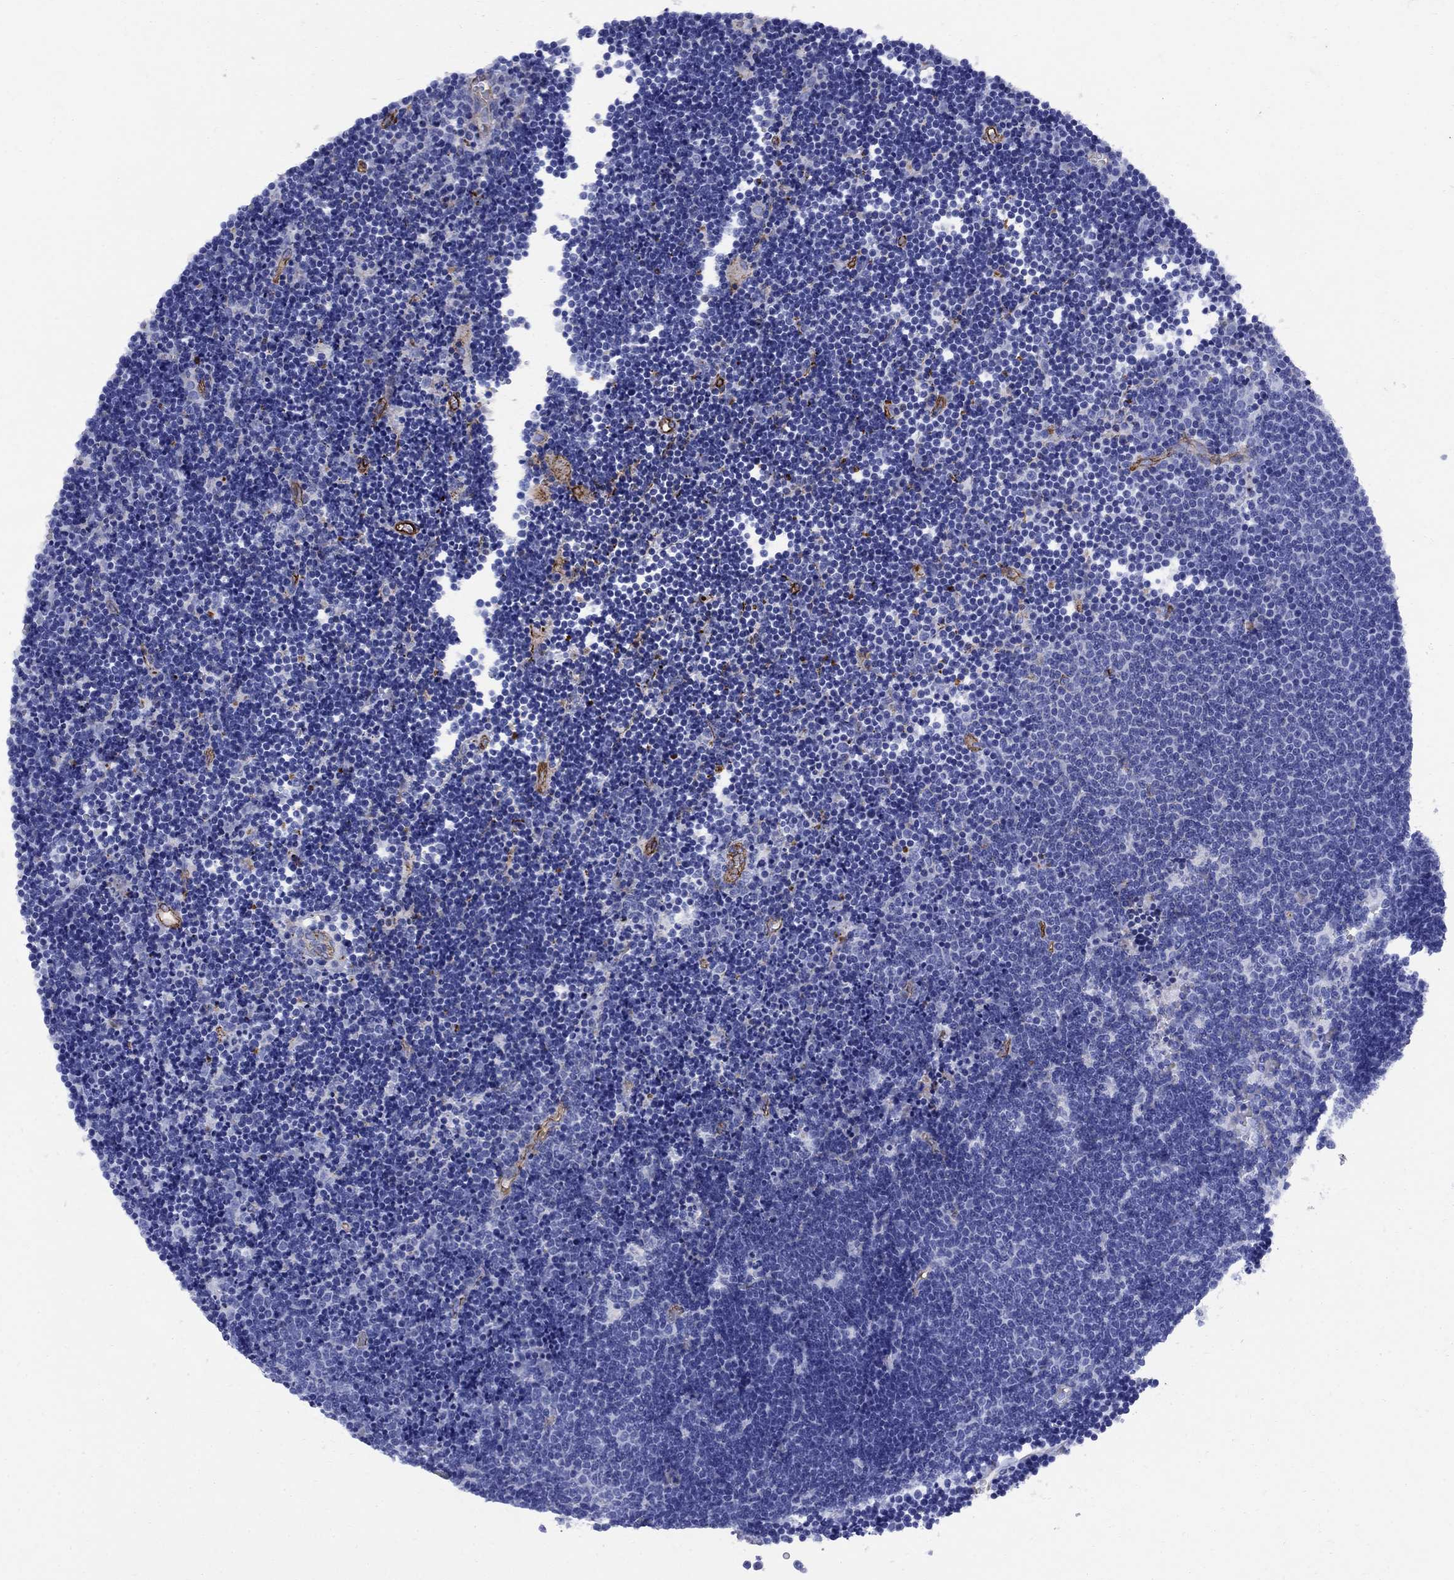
{"staining": {"intensity": "negative", "quantity": "none", "location": "none"}, "tissue": "lymphoma", "cell_type": "Tumor cells", "image_type": "cancer", "snomed": [{"axis": "morphology", "description": "Malignant lymphoma, non-Hodgkin's type, Low grade"}, {"axis": "topography", "description": "Brain"}], "caption": "The histopathology image reveals no staining of tumor cells in malignant lymphoma, non-Hodgkin's type (low-grade). The staining is performed using DAB brown chromogen with nuclei counter-stained in using hematoxylin.", "gene": "VTN", "patient": {"sex": "female", "age": 66}}